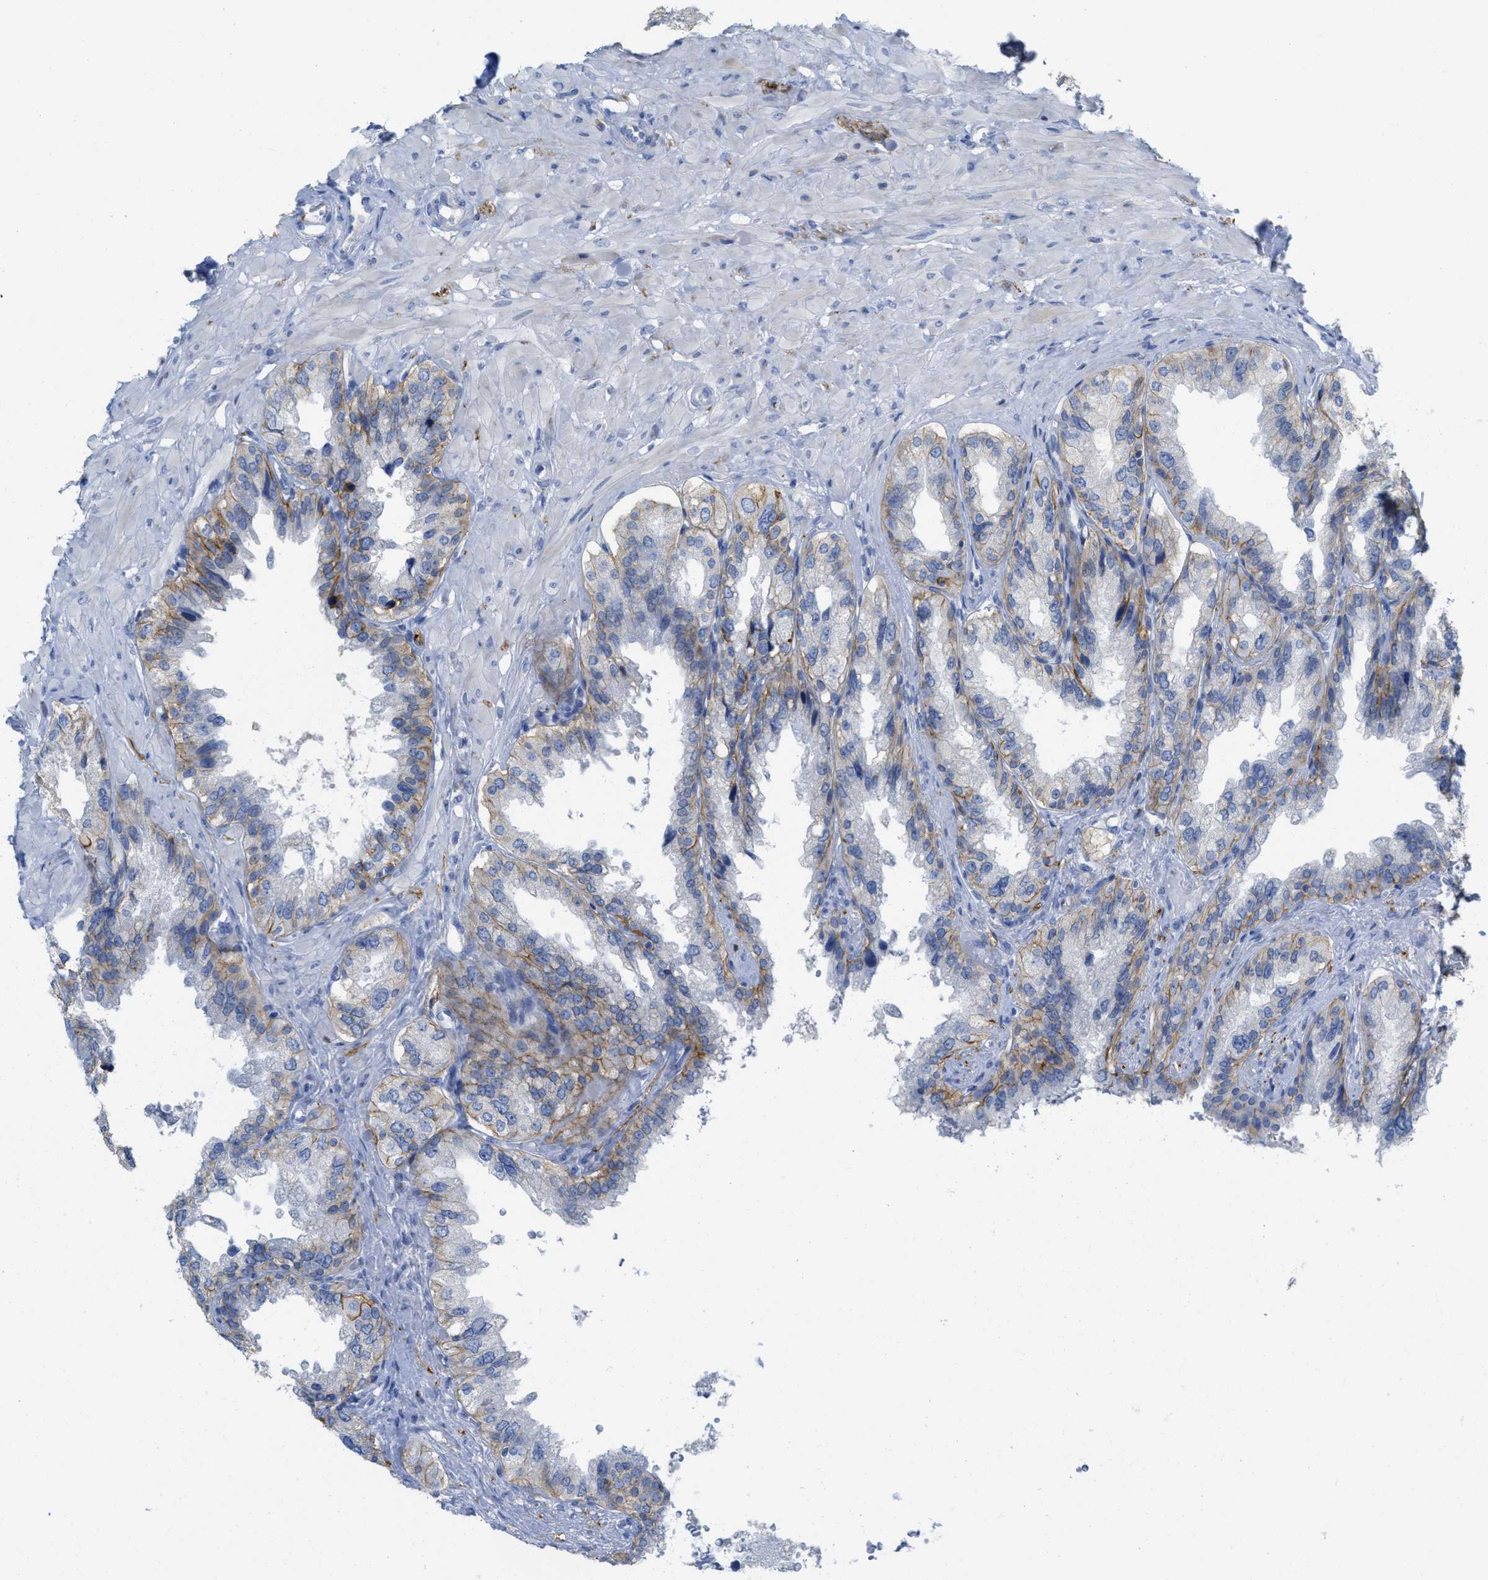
{"staining": {"intensity": "moderate", "quantity": "25%-75%", "location": "cytoplasmic/membranous"}, "tissue": "seminal vesicle", "cell_type": "Glandular cells", "image_type": "normal", "snomed": [{"axis": "morphology", "description": "Normal tissue, NOS"}, {"axis": "topography", "description": "Seminal veicle"}], "caption": "A histopathology image of seminal vesicle stained for a protein demonstrates moderate cytoplasmic/membranous brown staining in glandular cells. Nuclei are stained in blue.", "gene": "CNNM4", "patient": {"sex": "male", "age": 68}}